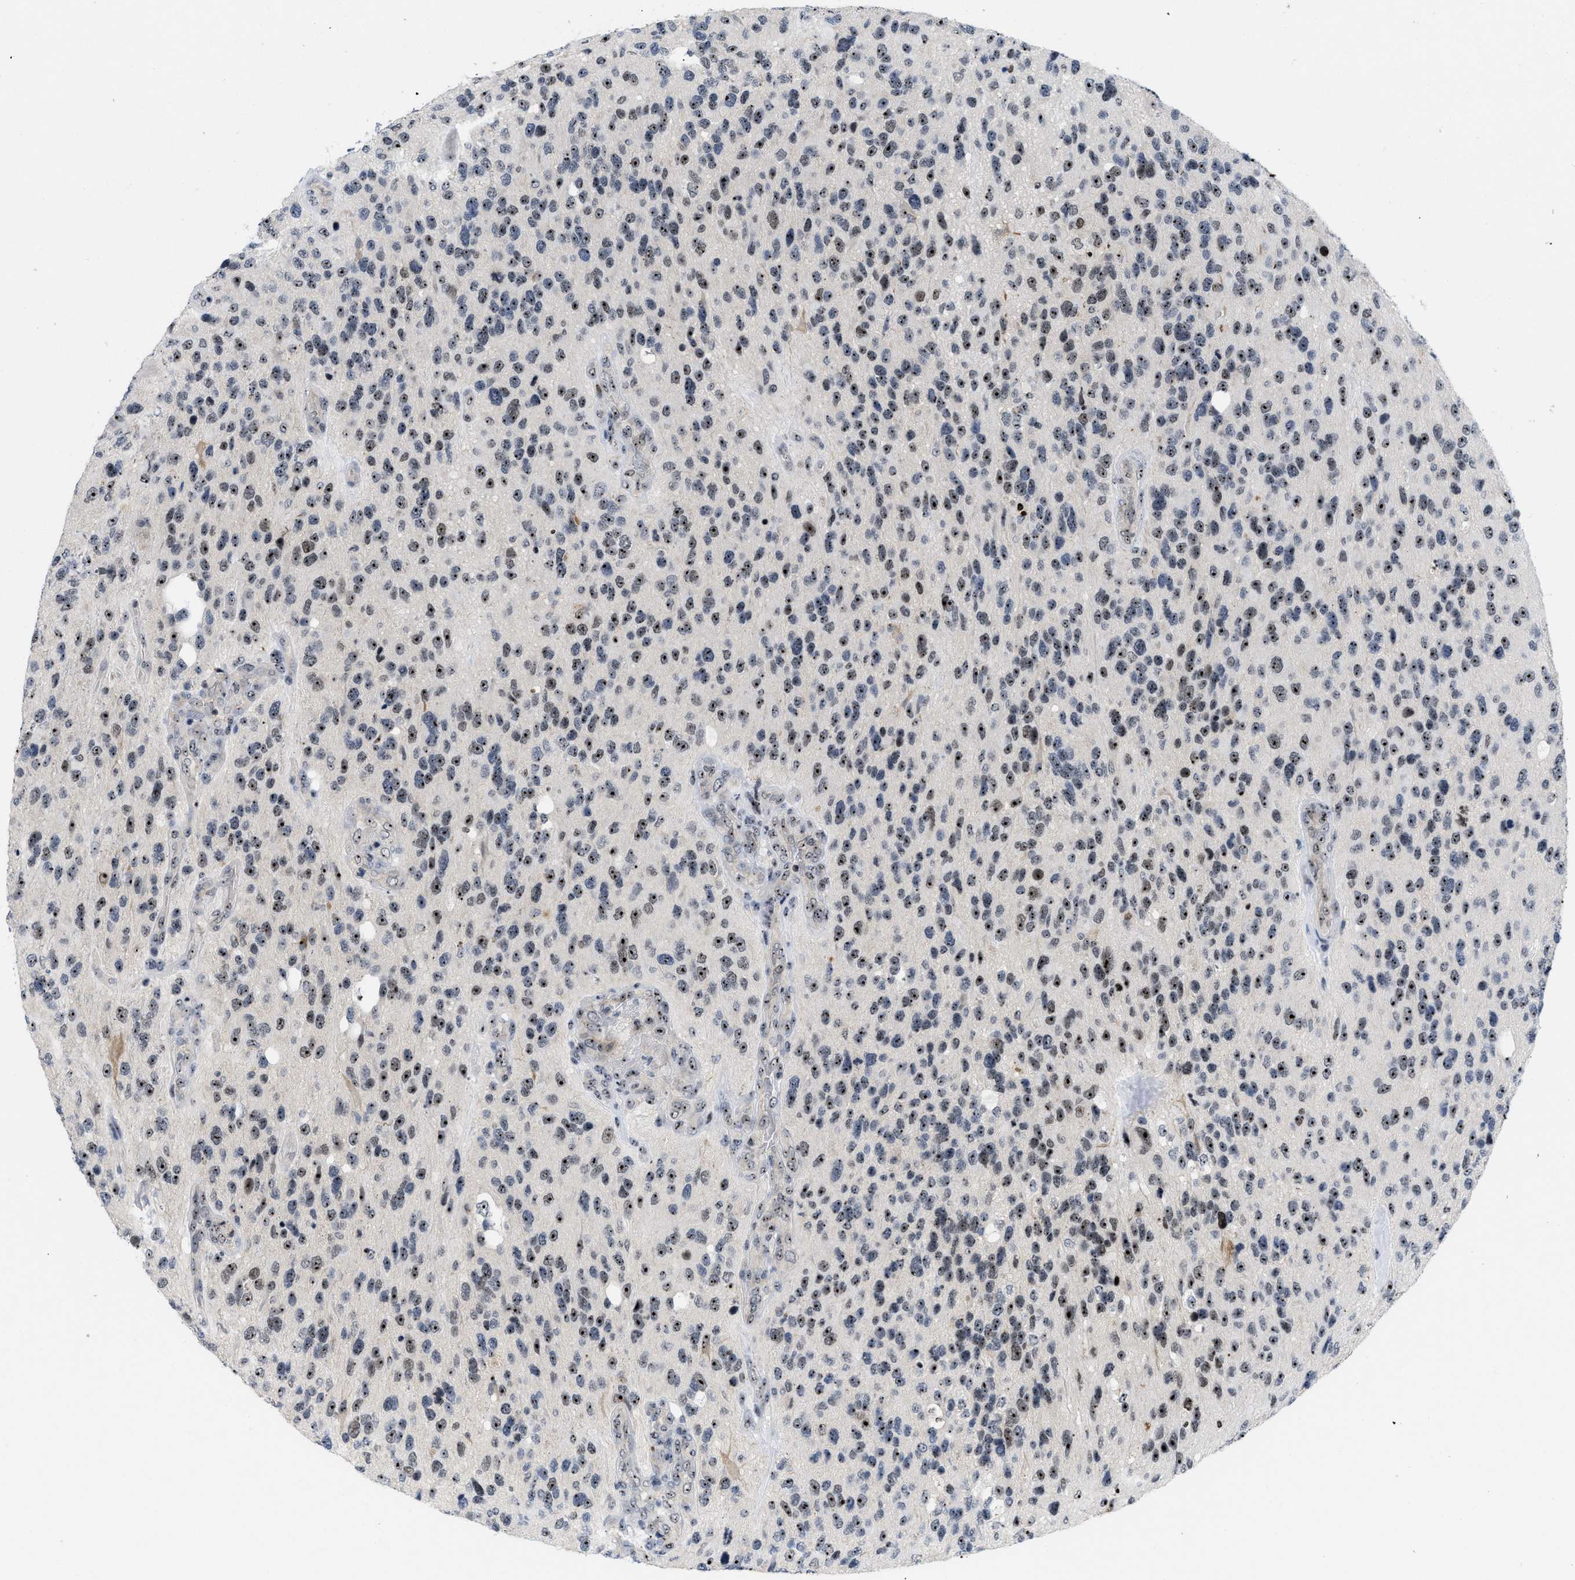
{"staining": {"intensity": "moderate", "quantity": ">75%", "location": "nuclear"}, "tissue": "glioma", "cell_type": "Tumor cells", "image_type": "cancer", "snomed": [{"axis": "morphology", "description": "Glioma, malignant, High grade"}, {"axis": "topography", "description": "Brain"}], "caption": "Immunohistochemistry (IHC) micrograph of neoplastic tissue: glioma stained using immunohistochemistry reveals medium levels of moderate protein expression localized specifically in the nuclear of tumor cells, appearing as a nuclear brown color.", "gene": "NOP58", "patient": {"sex": "female", "age": 58}}